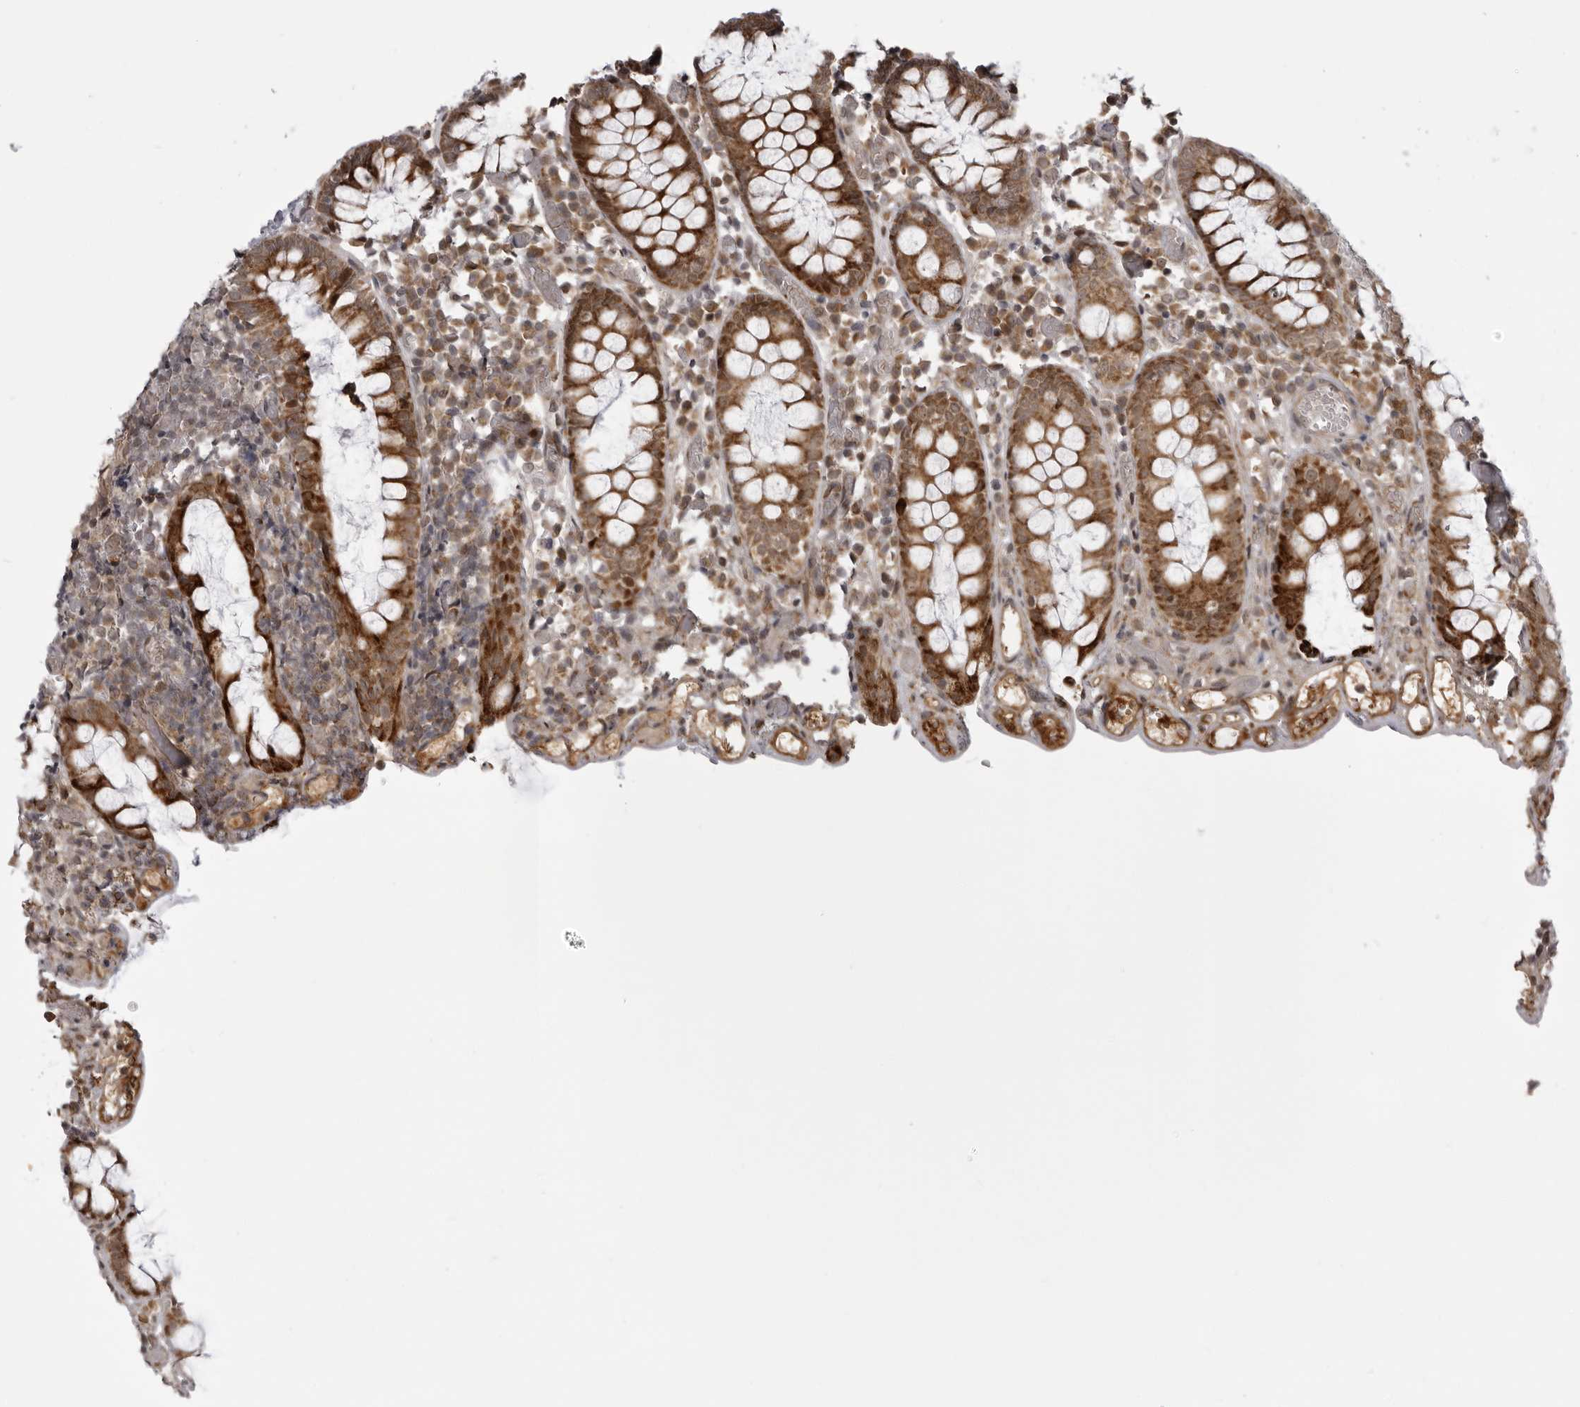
{"staining": {"intensity": "moderate", "quantity": ">75%", "location": "cytoplasmic/membranous"}, "tissue": "colon", "cell_type": "Endothelial cells", "image_type": "normal", "snomed": [{"axis": "morphology", "description": "Normal tissue, NOS"}, {"axis": "topography", "description": "Colon"}], "caption": "Immunohistochemical staining of benign human colon displays moderate cytoplasmic/membranous protein expression in about >75% of endothelial cells.", "gene": "C1orf109", "patient": {"sex": "male", "age": 14}}